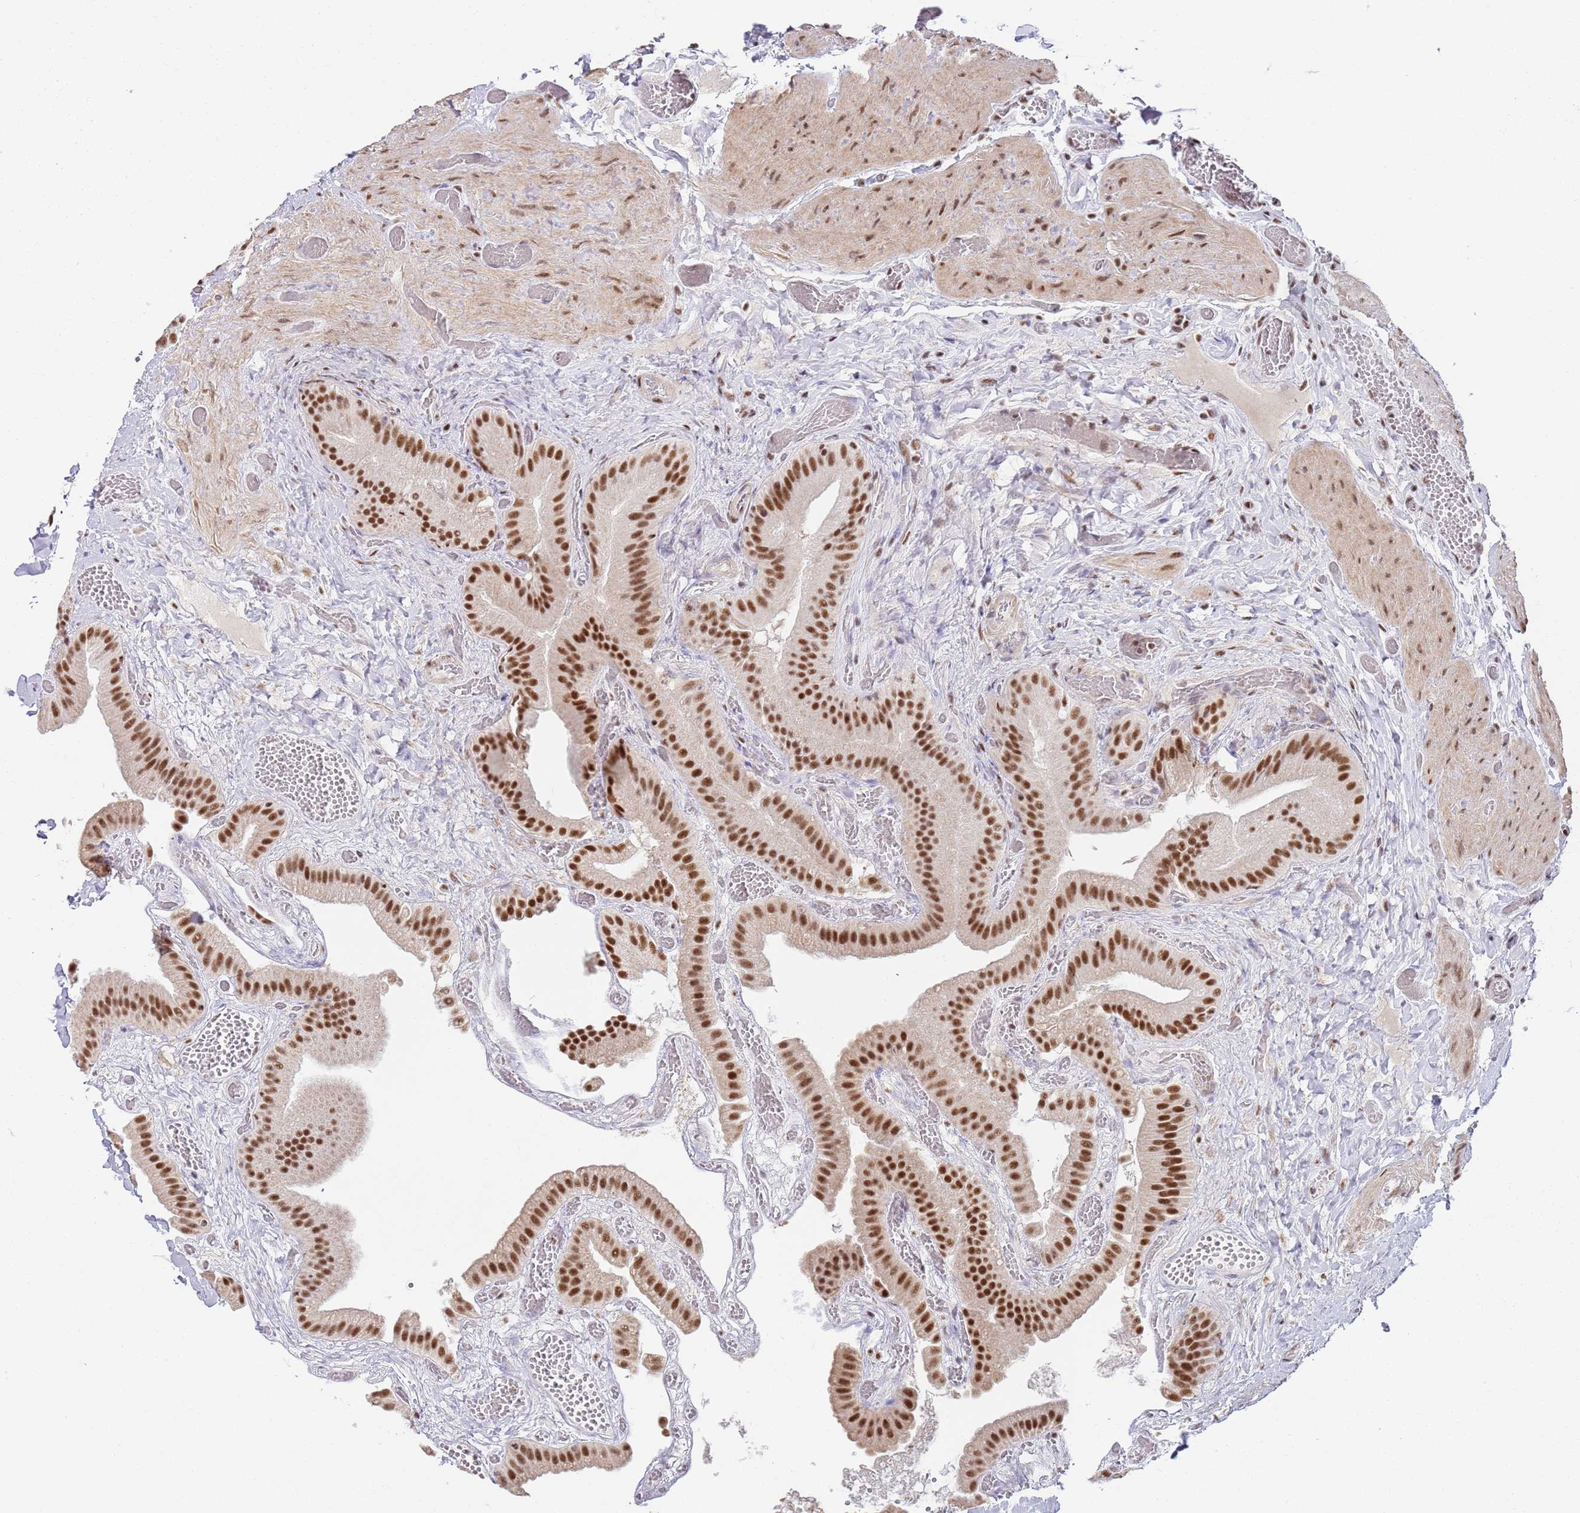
{"staining": {"intensity": "strong", "quantity": ">75%", "location": "nuclear"}, "tissue": "gallbladder", "cell_type": "Glandular cells", "image_type": "normal", "snomed": [{"axis": "morphology", "description": "Normal tissue, NOS"}, {"axis": "topography", "description": "Gallbladder"}], "caption": "A high amount of strong nuclear expression is identified in approximately >75% of glandular cells in unremarkable gallbladder.", "gene": "AKAP8L", "patient": {"sex": "female", "age": 64}}